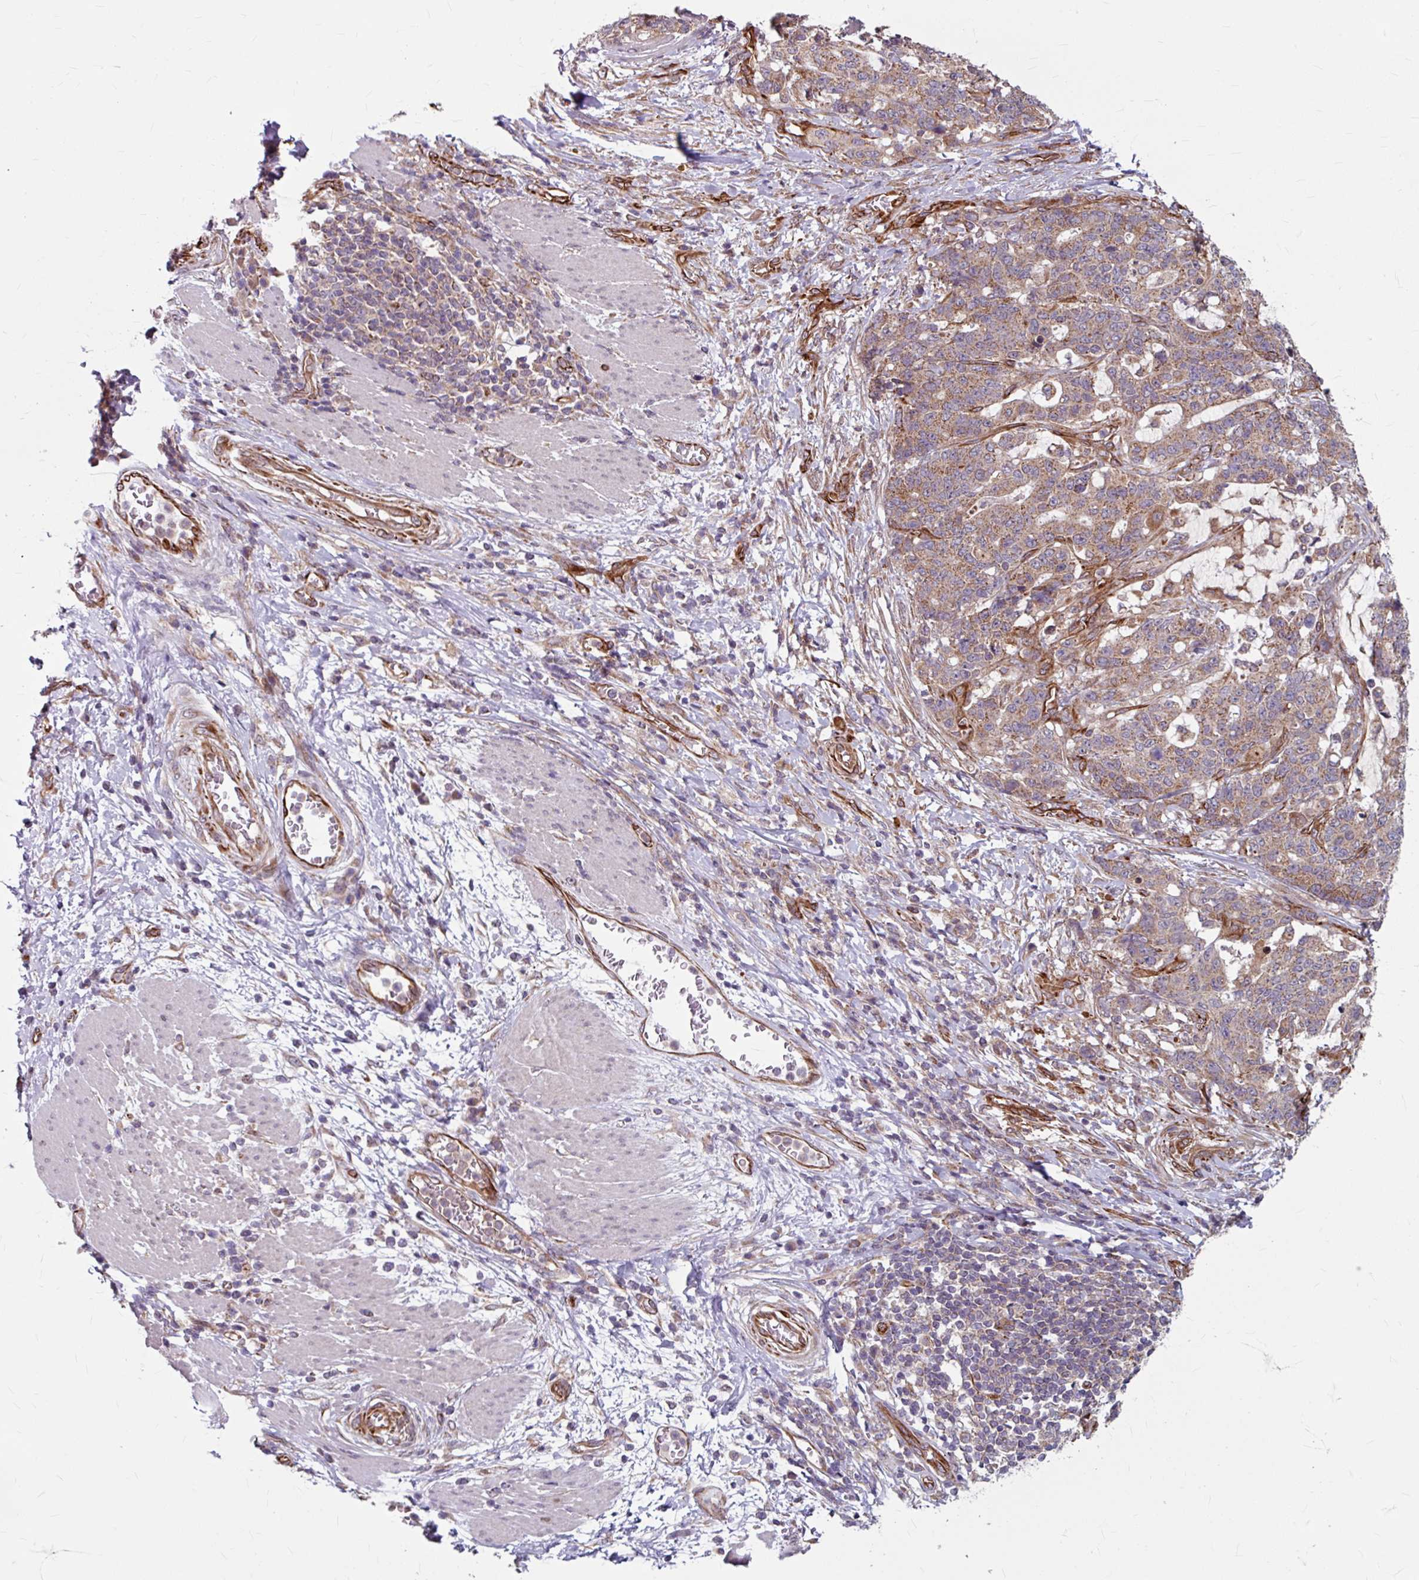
{"staining": {"intensity": "moderate", "quantity": ">75%", "location": "cytoplasmic/membranous"}, "tissue": "stomach cancer", "cell_type": "Tumor cells", "image_type": "cancer", "snomed": [{"axis": "morphology", "description": "Normal tissue, NOS"}, {"axis": "morphology", "description": "Adenocarcinoma, NOS"}, {"axis": "topography", "description": "Stomach"}], "caption": "Moderate cytoplasmic/membranous protein expression is identified in approximately >75% of tumor cells in stomach adenocarcinoma.", "gene": "DAAM2", "patient": {"sex": "female", "age": 64}}